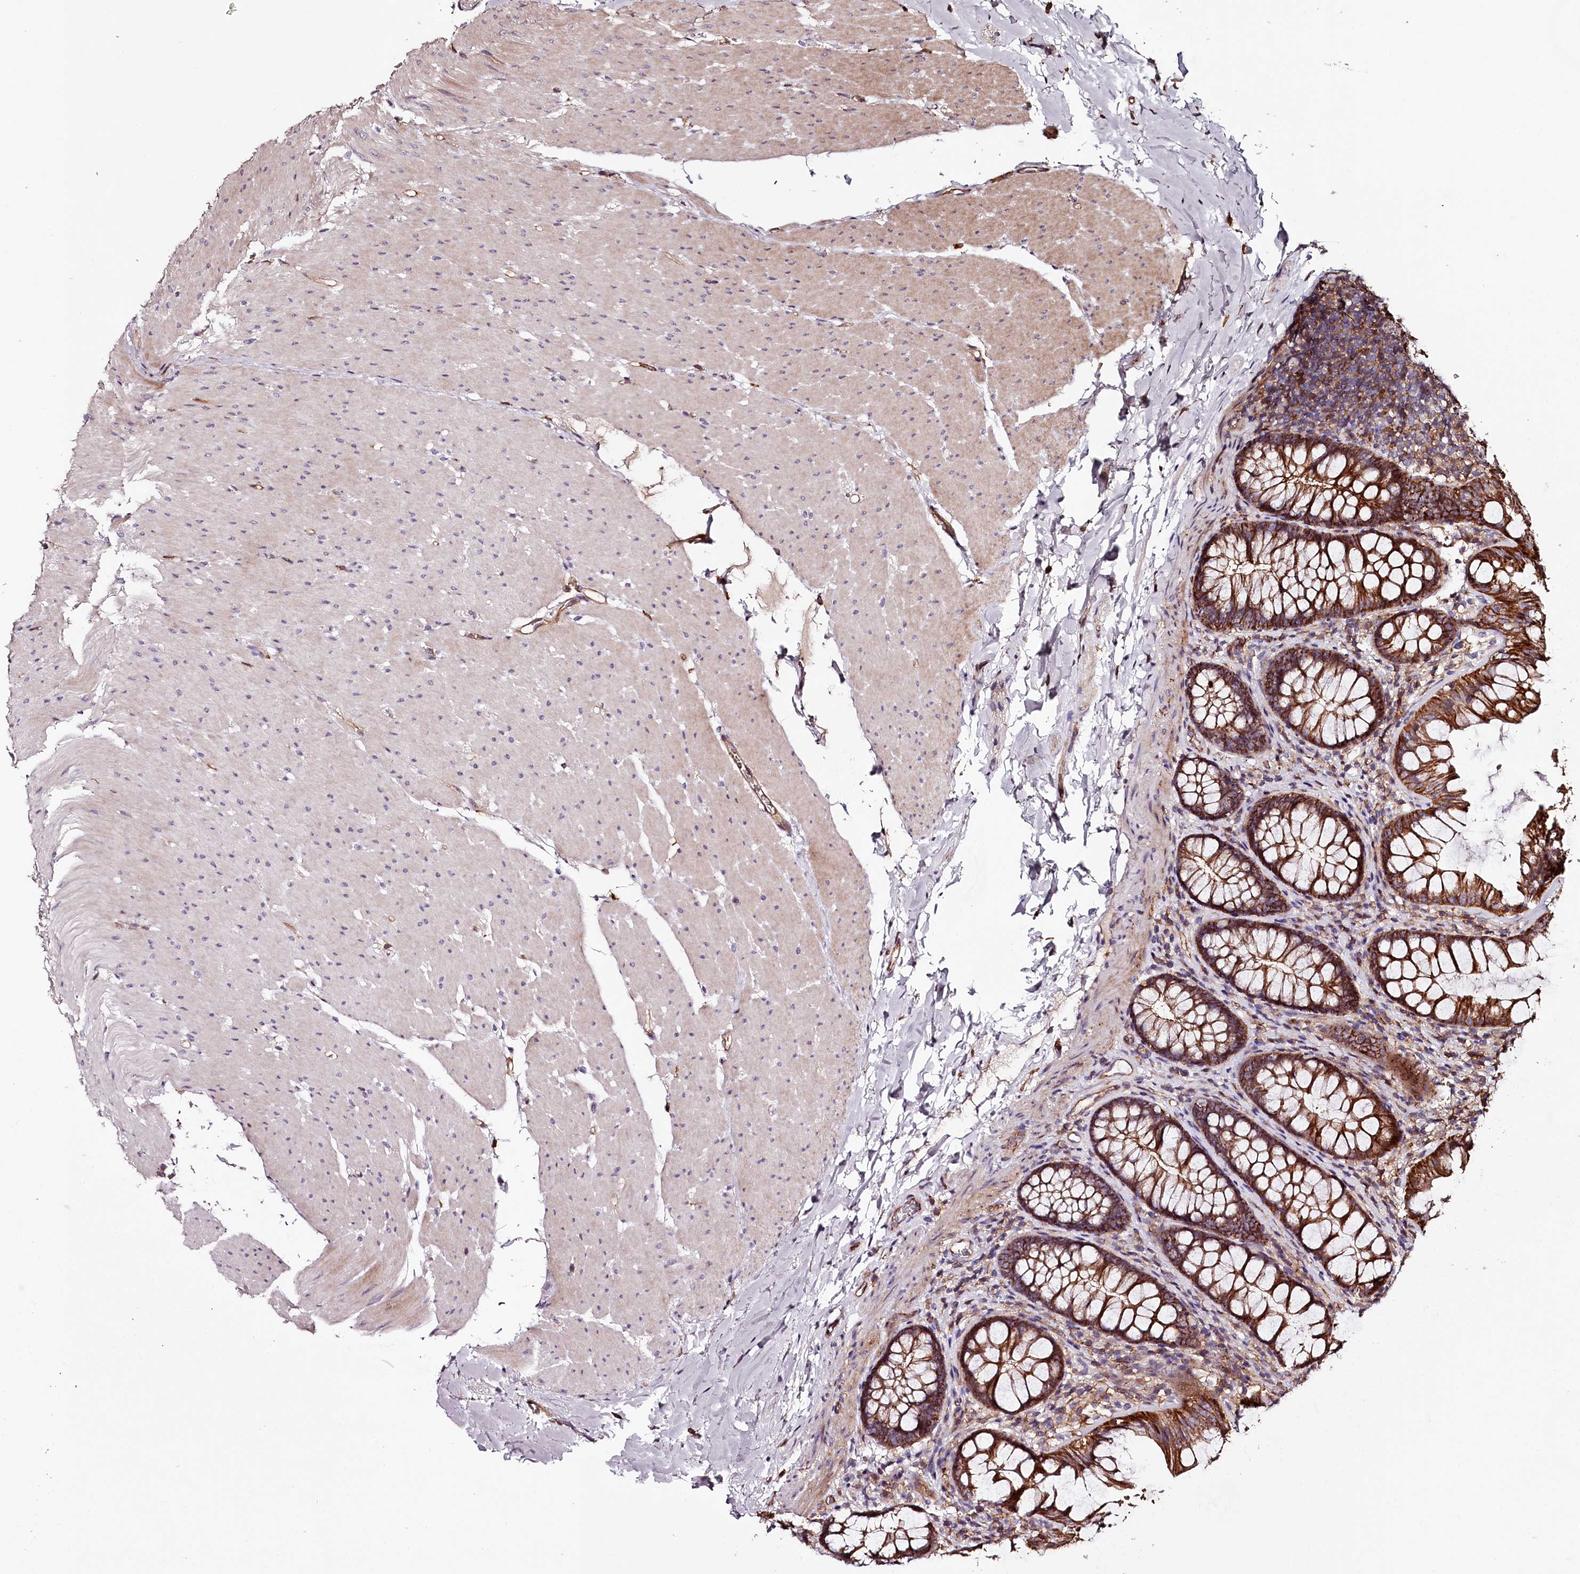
{"staining": {"intensity": "moderate", "quantity": ">75%", "location": "cytoplasmic/membranous"}, "tissue": "colon", "cell_type": "Endothelial cells", "image_type": "normal", "snomed": [{"axis": "morphology", "description": "Normal tissue, NOS"}, {"axis": "topography", "description": "Colon"}], "caption": "This histopathology image reveals unremarkable colon stained with immunohistochemistry (IHC) to label a protein in brown. The cytoplasmic/membranous of endothelial cells show moderate positivity for the protein. Nuclei are counter-stained blue.", "gene": "KIF14", "patient": {"sex": "female", "age": 62}}